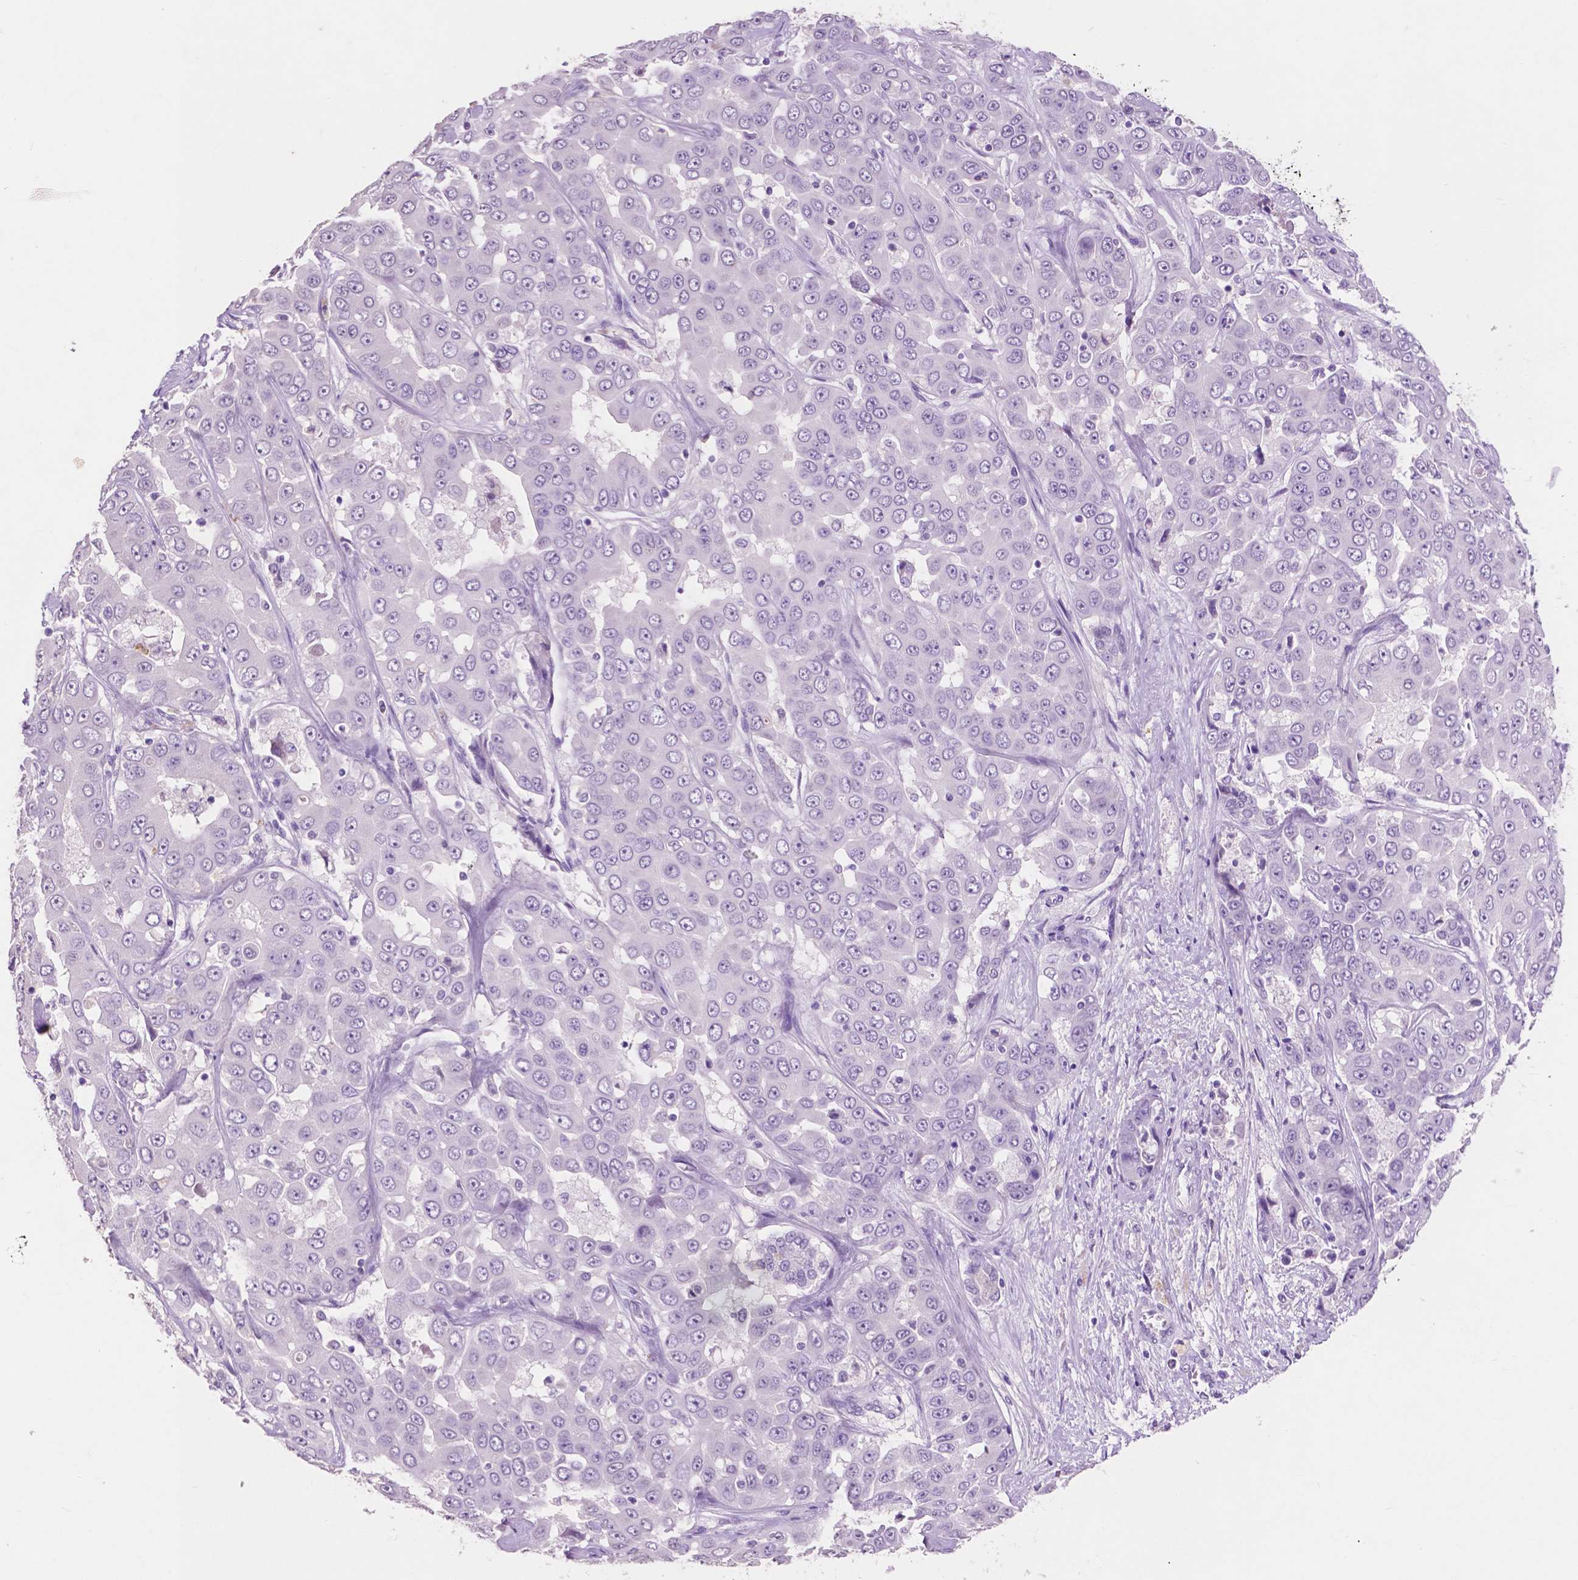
{"staining": {"intensity": "negative", "quantity": "none", "location": "none"}, "tissue": "liver cancer", "cell_type": "Tumor cells", "image_type": "cancer", "snomed": [{"axis": "morphology", "description": "Cholangiocarcinoma"}, {"axis": "topography", "description": "Liver"}], "caption": "Photomicrograph shows no significant protein expression in tumor cells of liver cancer. (Stains: DAB immunohistochemistry with hematoxylin counter stain, Microscopy: brightfield microscopy at high magnification).", "gene": "IDO1", "patient": {"sex": "female", "age": 52}}